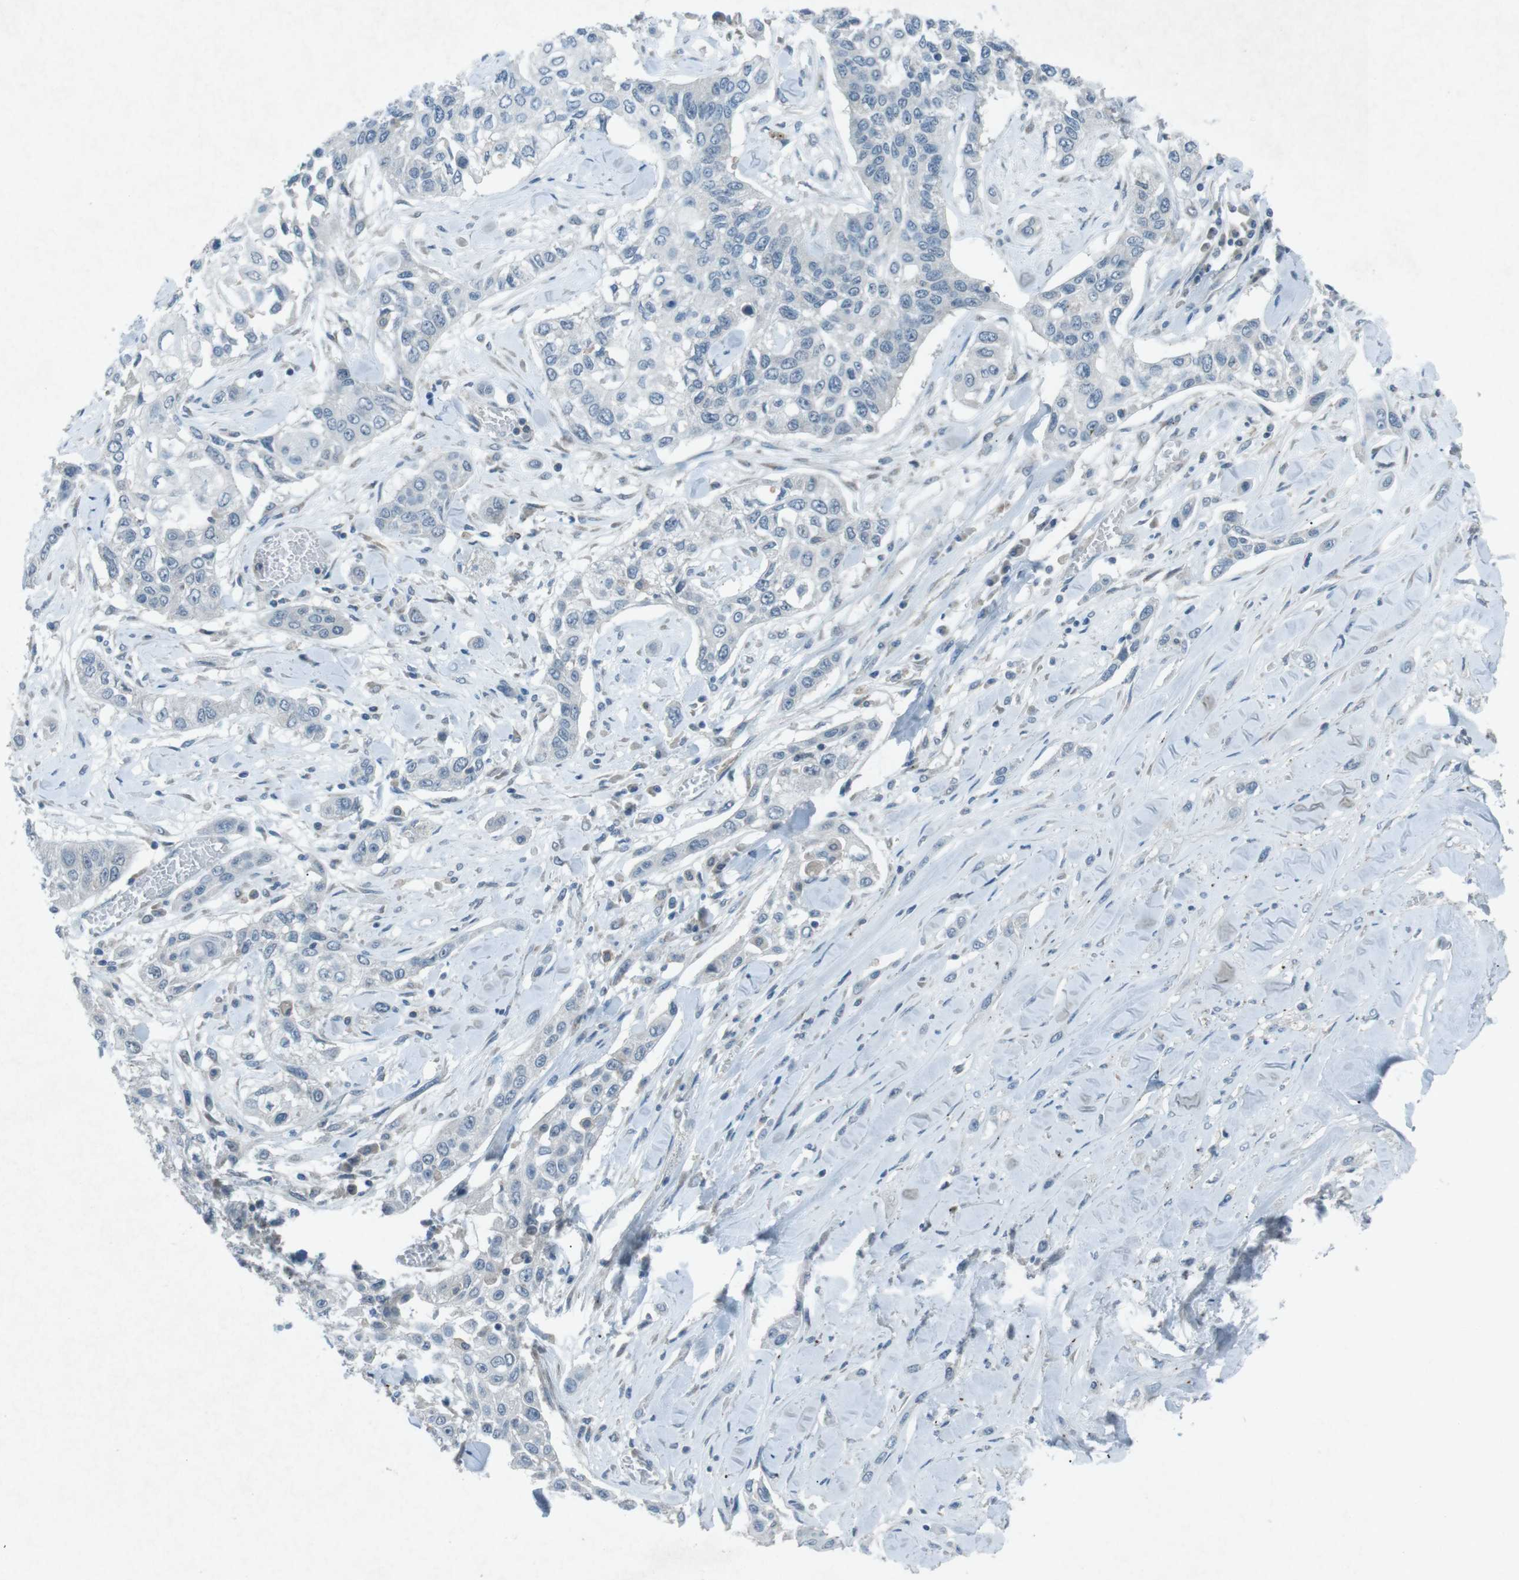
{"staining": {"intensity": "negative", "quantity": "none", "location": "none"}, "tissue": "lung cancer", "cell_type": "Tumor cells", "image_type": "cancer", "snomed": [{"axis": "morphology", "description": "Squamous cell carcinoma, NOS"}, {"axis": "topography", "description": "Lung"}], "caption": "There is no significant expression in tumor cells of lung cancer.", "gene": "FCRLA", "patient": {"sex": "male", "age": 71}}